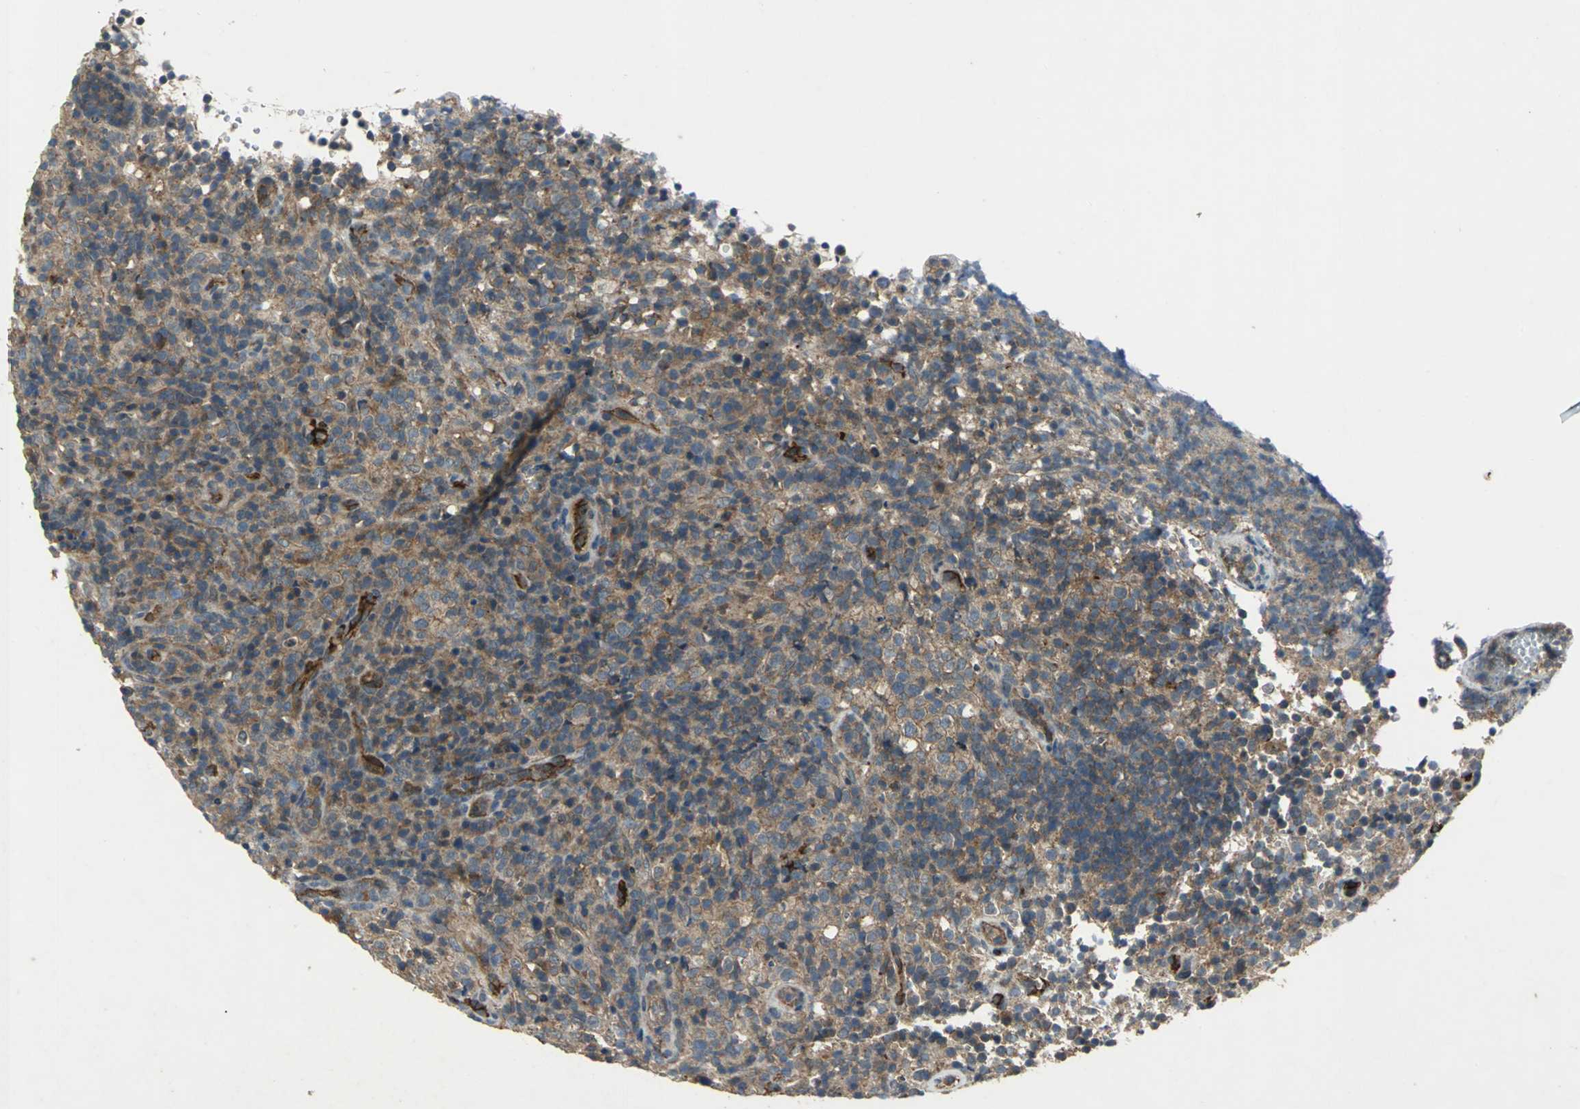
{"staining": {"intensity": "moderate", "quantity": ">75%", "location": "cytoplasmic/membranous"}, "tissue": "lymphoma", "cell_type": "Tumor cells", "image_type": "cancer", "snomed": [{"axis": "morphology", "description": "Malignant lymphoma, non-Hodgkin's type, High grade"}, {"axis": "topography", "description": "Lymph node"}], "caption": "Lymphoma stained for a protein (brown) reveals moderate cytoplasmic/membranous positive positivity in approximately >75% of tumor cells.", "gene": "EMCN", "patient": {"sex": "female", "age": 76}}